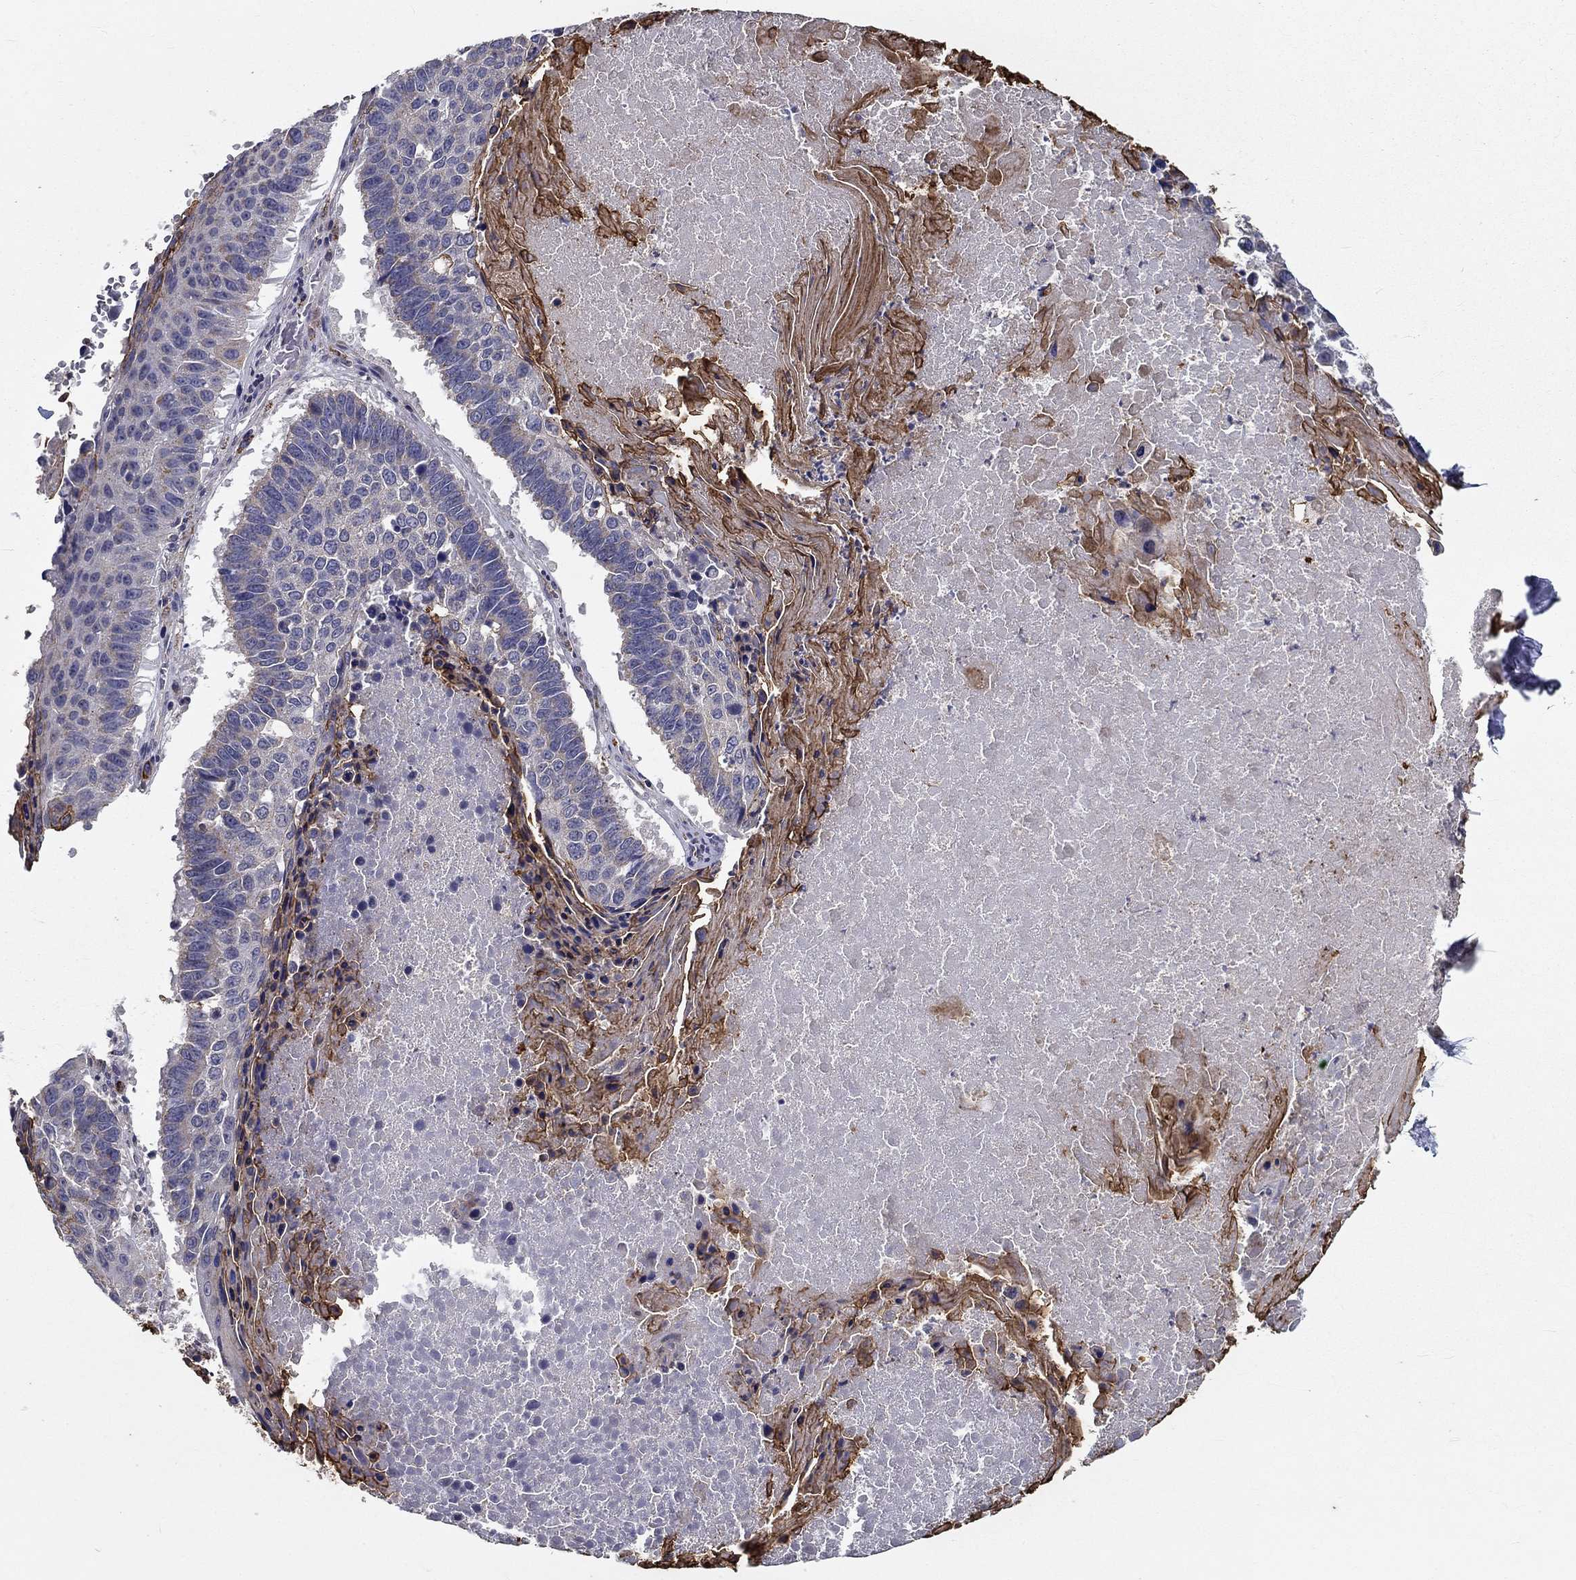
{"staining": {"intensity": "negative", "quantity": "none", "location": "none"}, "tissue": "lung cancer", "cell_type": "Tumor cells", "image_type": "cancer", "snomed": [{"axis": "morphology", "description": "Squamous cell carcinoma, NOS"}, {"axis": "topography", "description": "Lung"}], "caption": "An image of human squamous cell carcinoma (lung) is negative for staining in tumor cells.", "gene": "ALDH4A1", "patient": {"sex": "male", "age": 73}}